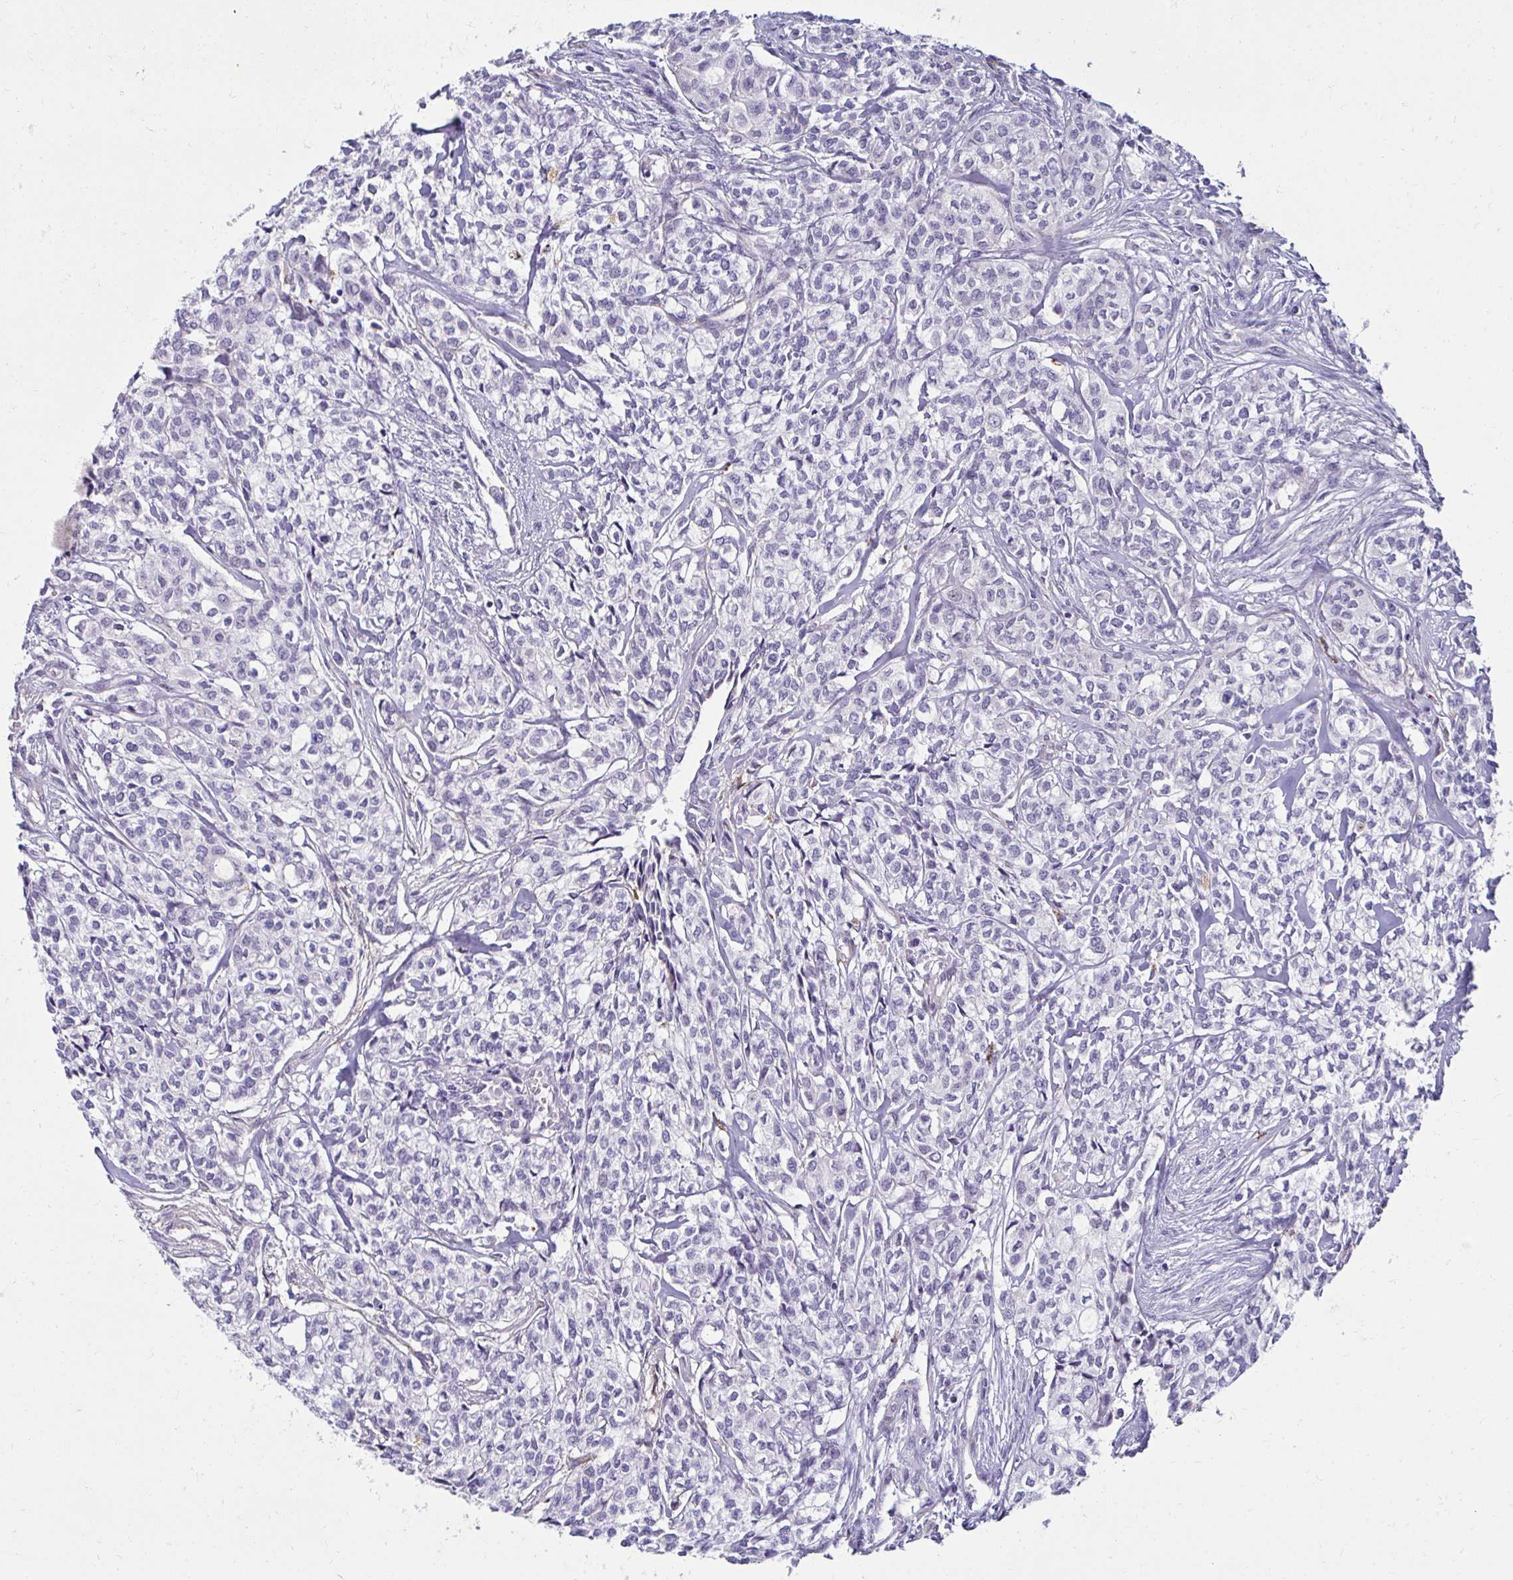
{"staining": {"intensity": "negative", "quantity": "none", "location": "none"}, "tissue": "head and neck cancer", "cell_type": "Tumor cells", "image_type": "cancer", "snomed": [{"axis": "morphology", "description": "Adenocarcinoma, NOS"}, {"axis": "topography", "description": "Head-Neck"}], "caption": "Tumor cells show no significant expression in head and neck adenocarcinoma. (DAB immunohistochemistry visualized using brightfield microscopy, high magnification).", "gene": "ANKRD62", "patient": {"sex": "male", "age": 81}}